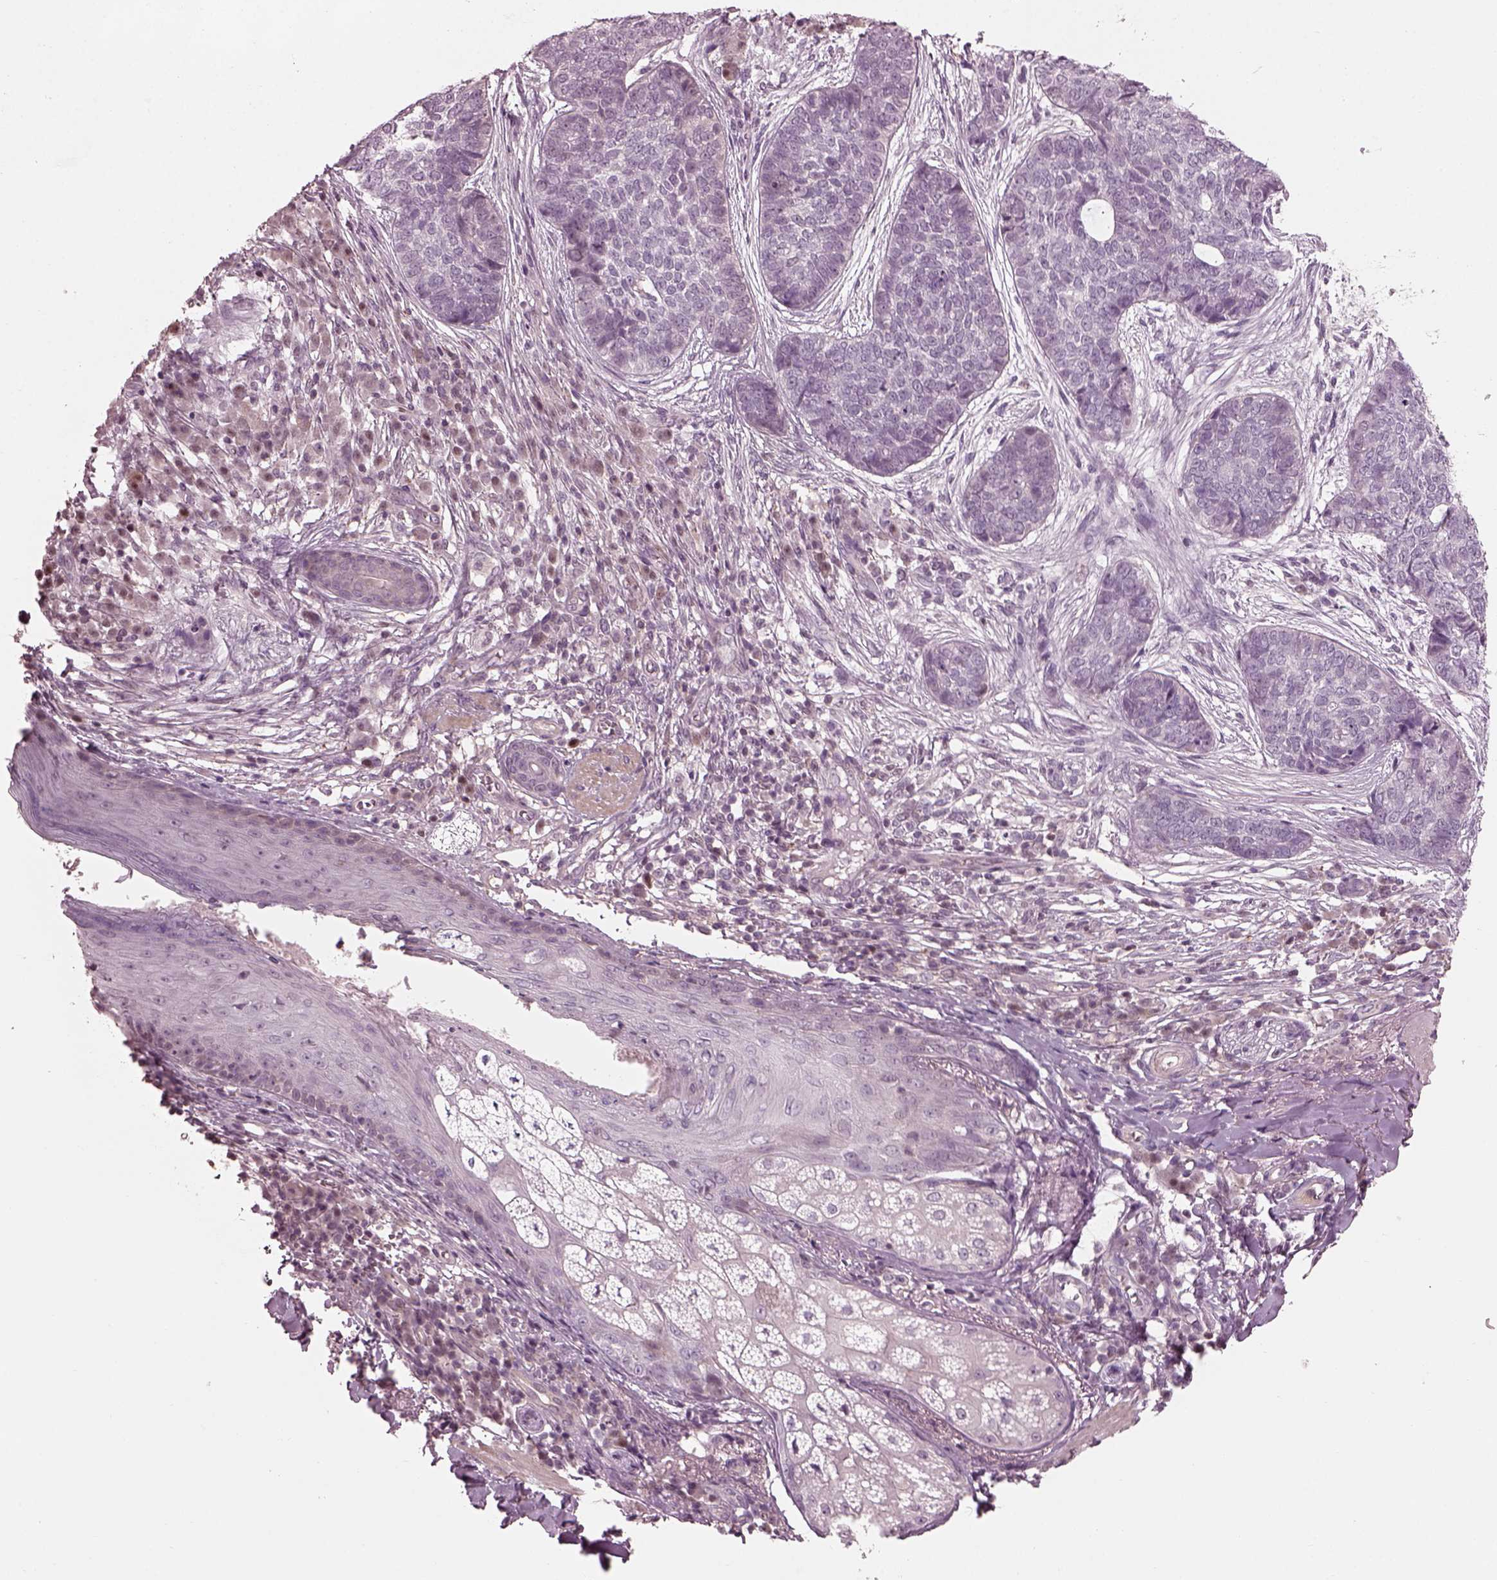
{"staining": {"intensity": "negative", "quantity": "none", "location": "none"}, "tissue": "skin cancer", "cell_type": "Tumor cells", "image_type": "cancer", "snomed": [{"axis": "morphology", "description": "Basal cell carcinoma"}, {"axis": "topography", "description": "Skin"}], "caption": "A high-resolution histopathology image shows immunohistochemistry staining of skin basal cell carcinoma, which reveals no significant positivity in tumor cells.", "gene": "BFSP1", "patient": {"sex": "female", "age": 69}}